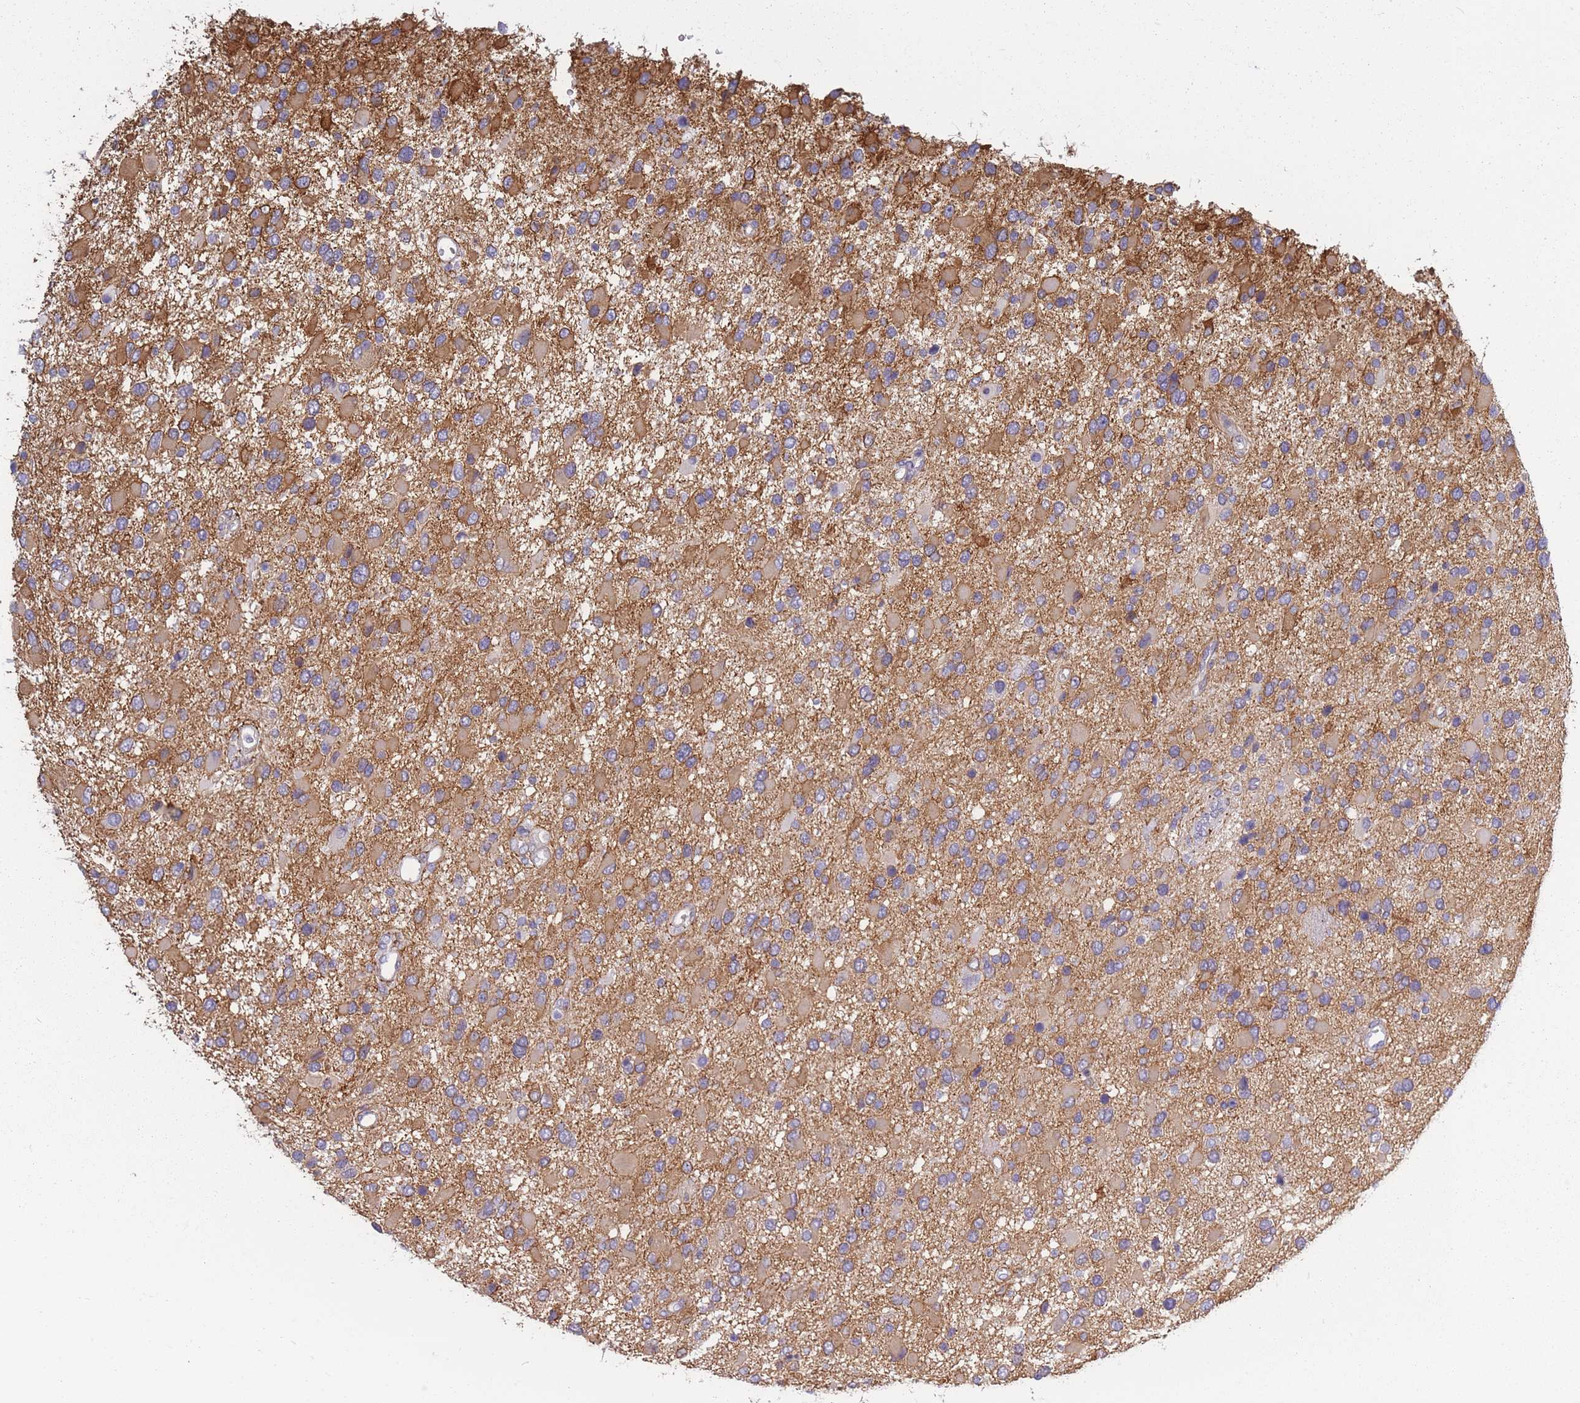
{"staining": {"intensity": "moderate", "quantity": ">75%", "location": "cytoplasmic/membranous"}, "tissue": "glioma", "cell_type": "Tumor cells", "image_type": "cancer", "snomed": [{"axis": "morphology", "description": "Glioma, malignant, High grade"}, {"axis": "topography", "description": "Brain"}], "caption": "Immunohistochemistry (IHC) (DAB) staining of glioma shows moderate cytoplasmic/membranous protein positivity in approximately >75% of tumor cells.", "gene": "ADD1", "patient": {"sex": "male", "age": 53}}